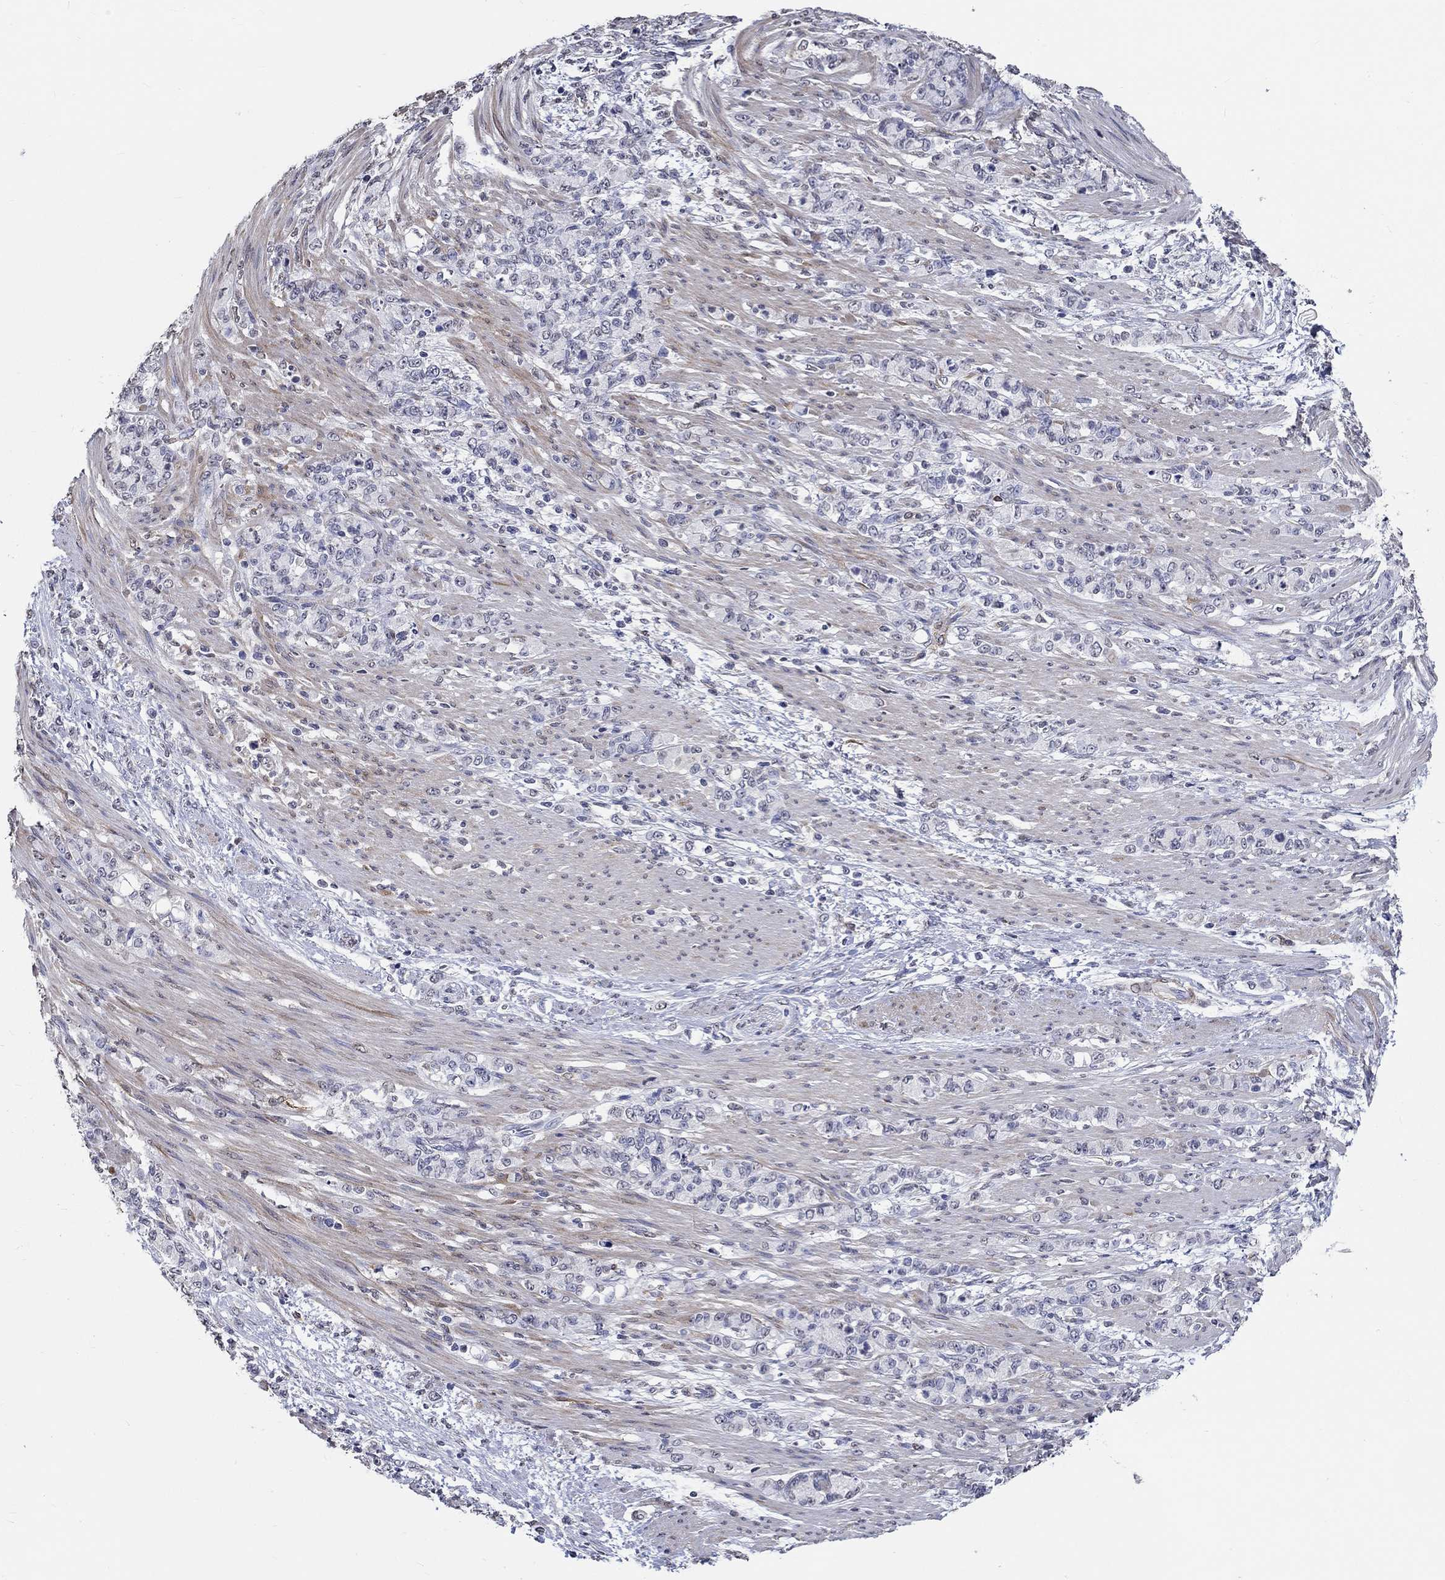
{"staining": {"intensity": "negative", "quantity": "none", "location": "none"}, "tissue": "stomach cancer", "cell_type": "Tumor cells", "image_type": "cancer", "snomed": [{"axis": "morphology", "description": "Normal tissue, NOS"}, {"axis": "morphology", "description": "Adenocarcinoma, NOS"}, {"axis": "topography", "description": "Stomach"}], "caption": "Micrograph shows no significant protein expression in tumor cells of stomach cancer. The staining is performed using DAB brown chromogen with nuclei counter-stained in using hematoxylin.", "gene": "PDE1B", "patient": {"sex": "female", "age": 79}}